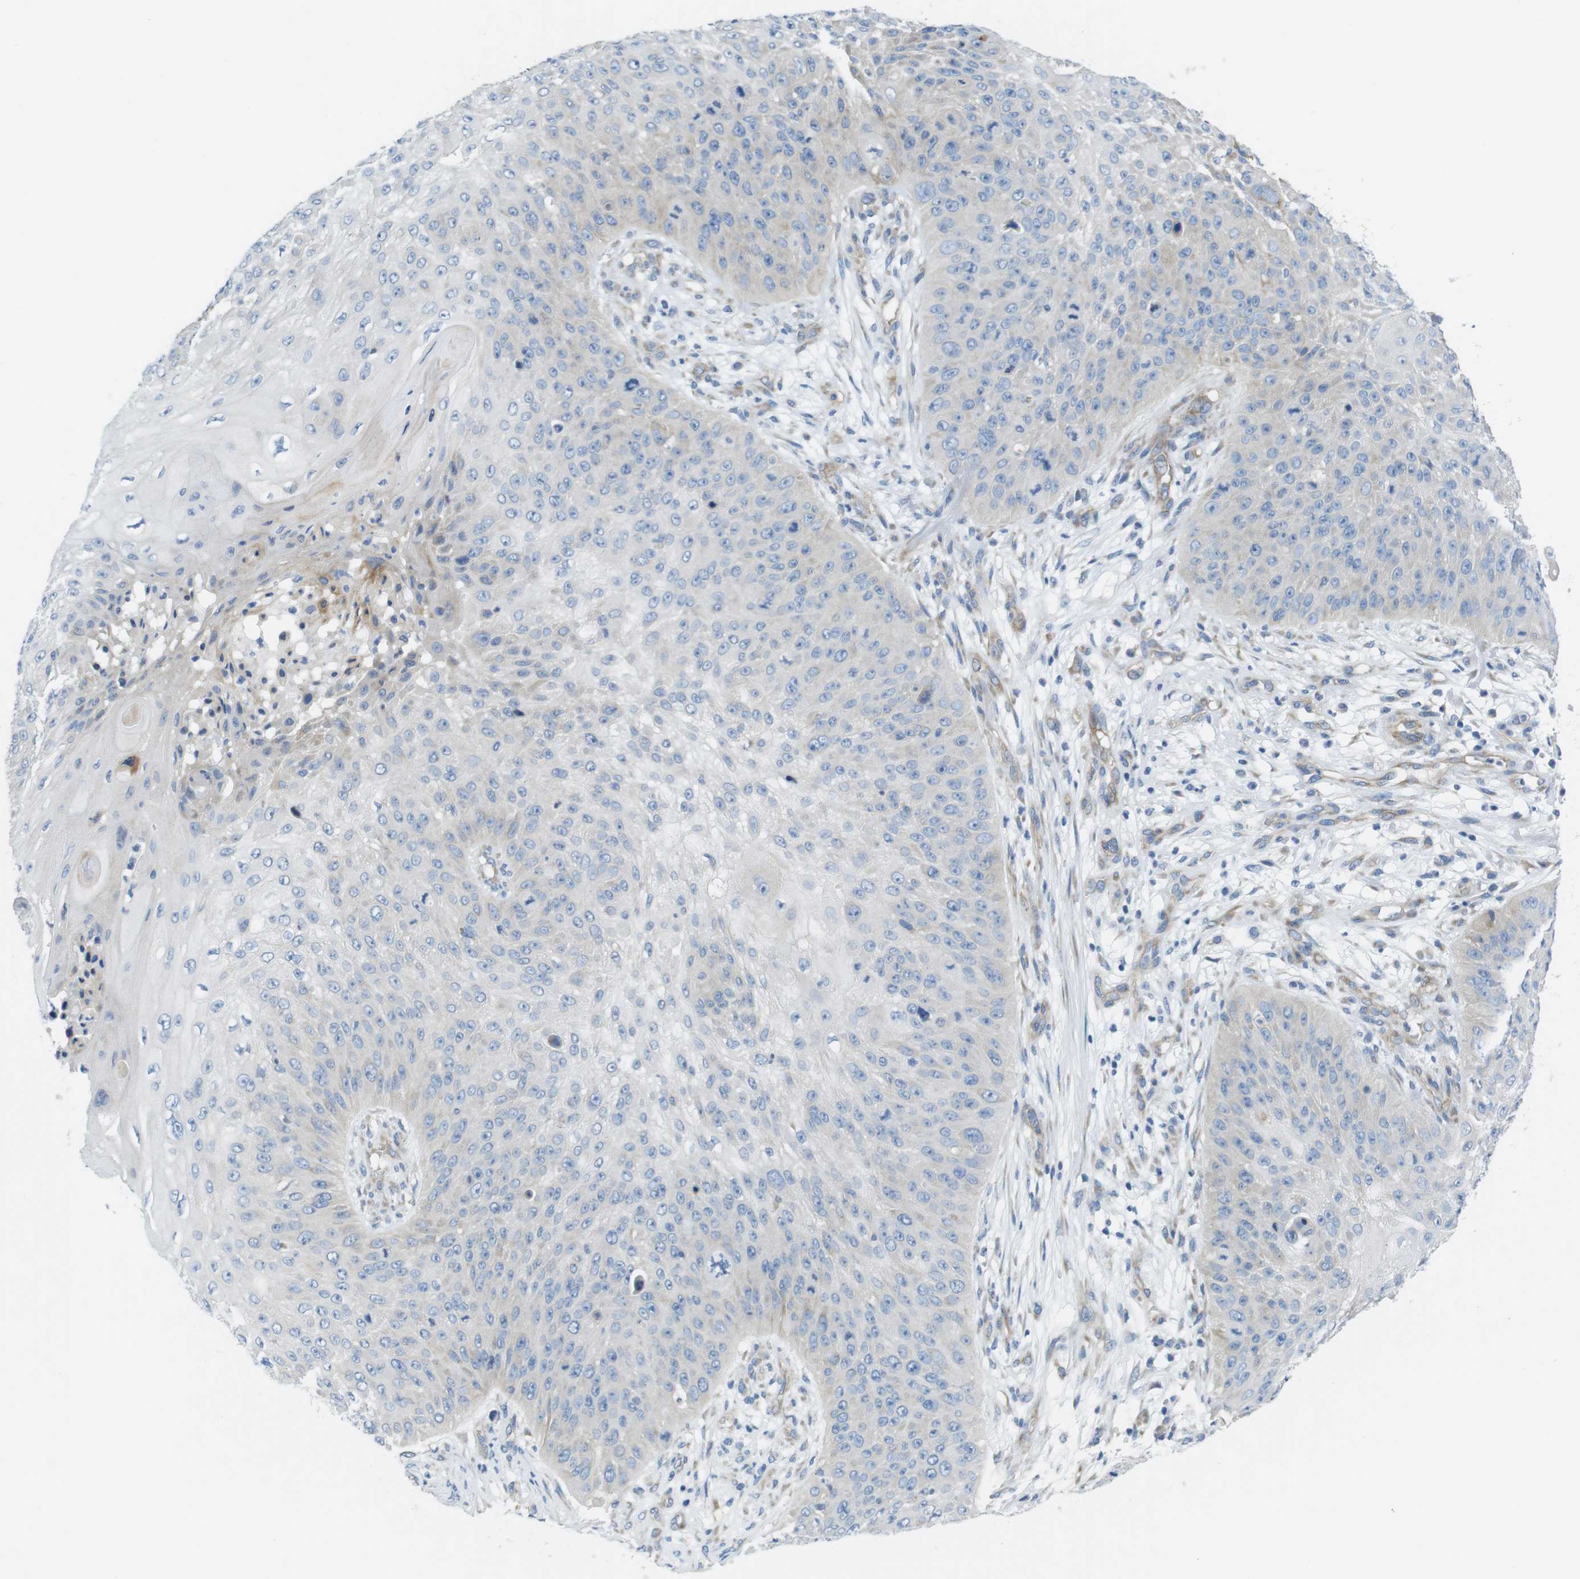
{"staining": {"intensity": "negative", "quantity": "none", "location": "none"}, "tissue": "skin cancer", "cell_type": "Tumor cells", "image_type": "cancer", "snomed": [{"axis": "morphology", "description": "Squamous cell carcinoma, NOS"}, {"axis": "topography", "description": "Skin"}], "caption": "Protein analysis of squamous cell carcinoma (skin) exhibits no significant staining in tumor cells. The staining was performed using DAB (3,3'-diaminobenzidine) to visualize the protein expression in brown, while the nuclei were stained in blue with hematoxylin (Magnification: 20x).", "gene": "TMEM234", "patient": {"sex": "female", "age": 80}}